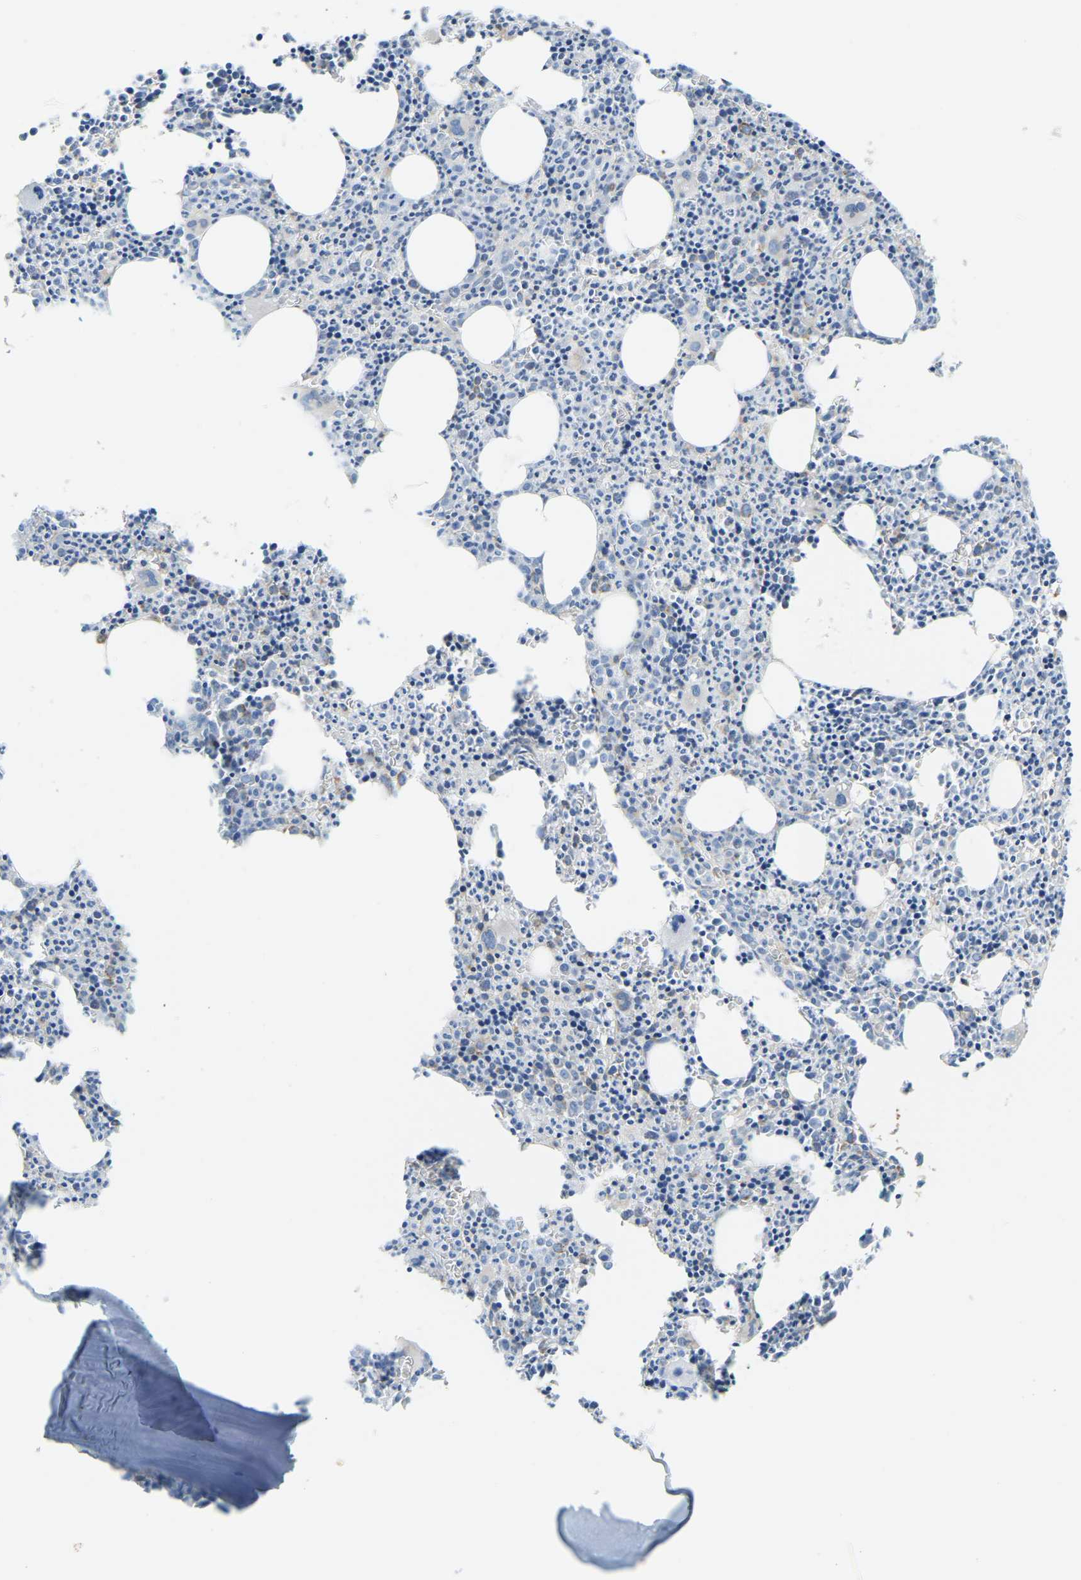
{"staining": {"intensity": "moderate", "quantity": "<25%", "location": "cytoplasmic/membranous"}, "tissue": "bone marrow", "cell_type": "Hematopoietic cells", "image_type": "normal", "snomed": [{"axis": "morphology", "description": "Normal tissue, NOS"}, {"axis": "morphology", "description": "Inflammation, NOS"}, {"axis": "topography", "description": "Bone marrow"}], "caption": "IHC (DAB) staining of unremarkable human bone marrow demonstrates moderate cytoplasmic/membranous protein expression in about <25% of hematopoietic cells.", "gene": "AHNAK", "patient": {"sex": "male", "age": 31}}